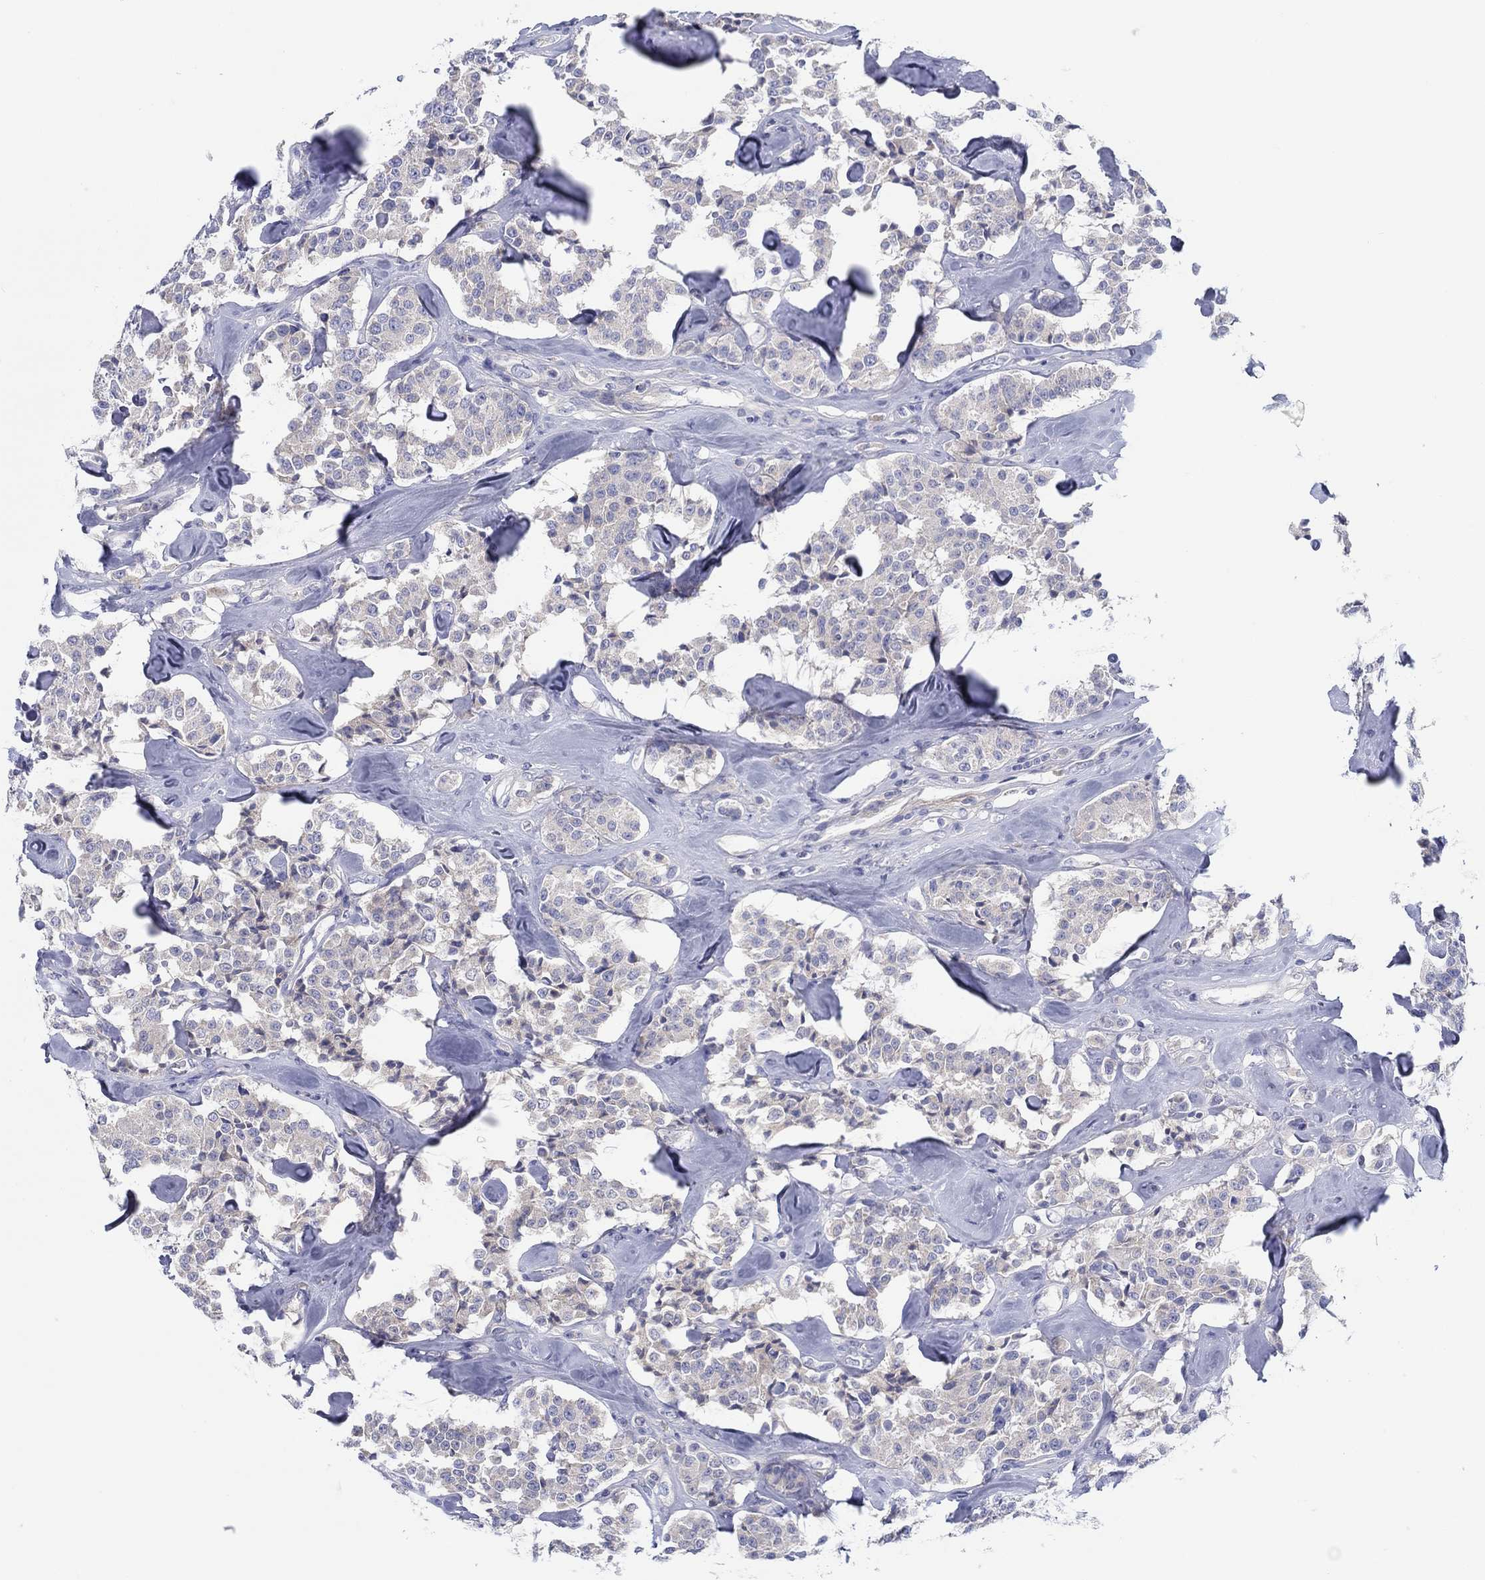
{"staining": {"intensity": "negative", "quantity": "none", "location": "none"}, "tissue": "carcinoid", "cell_type": "Tumor cells", "image_type": "cancer", "snomed": [{"axis": "morphology", "description": "Carcinoid, malignant, NOS"}, {"axis": "topography", "description": "Pancreas"}], "caption": "Immunohistochemistry photomicrograph of neoplastic tissue: malignant carcinoid stained with DAB (3,3'-diaminobenzidine) shows no significant protein expression in tumor cells. (DAB IHC with hematoxylin counter stain).", "gene": "HAPLN4", "patient": {"sex": "male", "age": 41}}